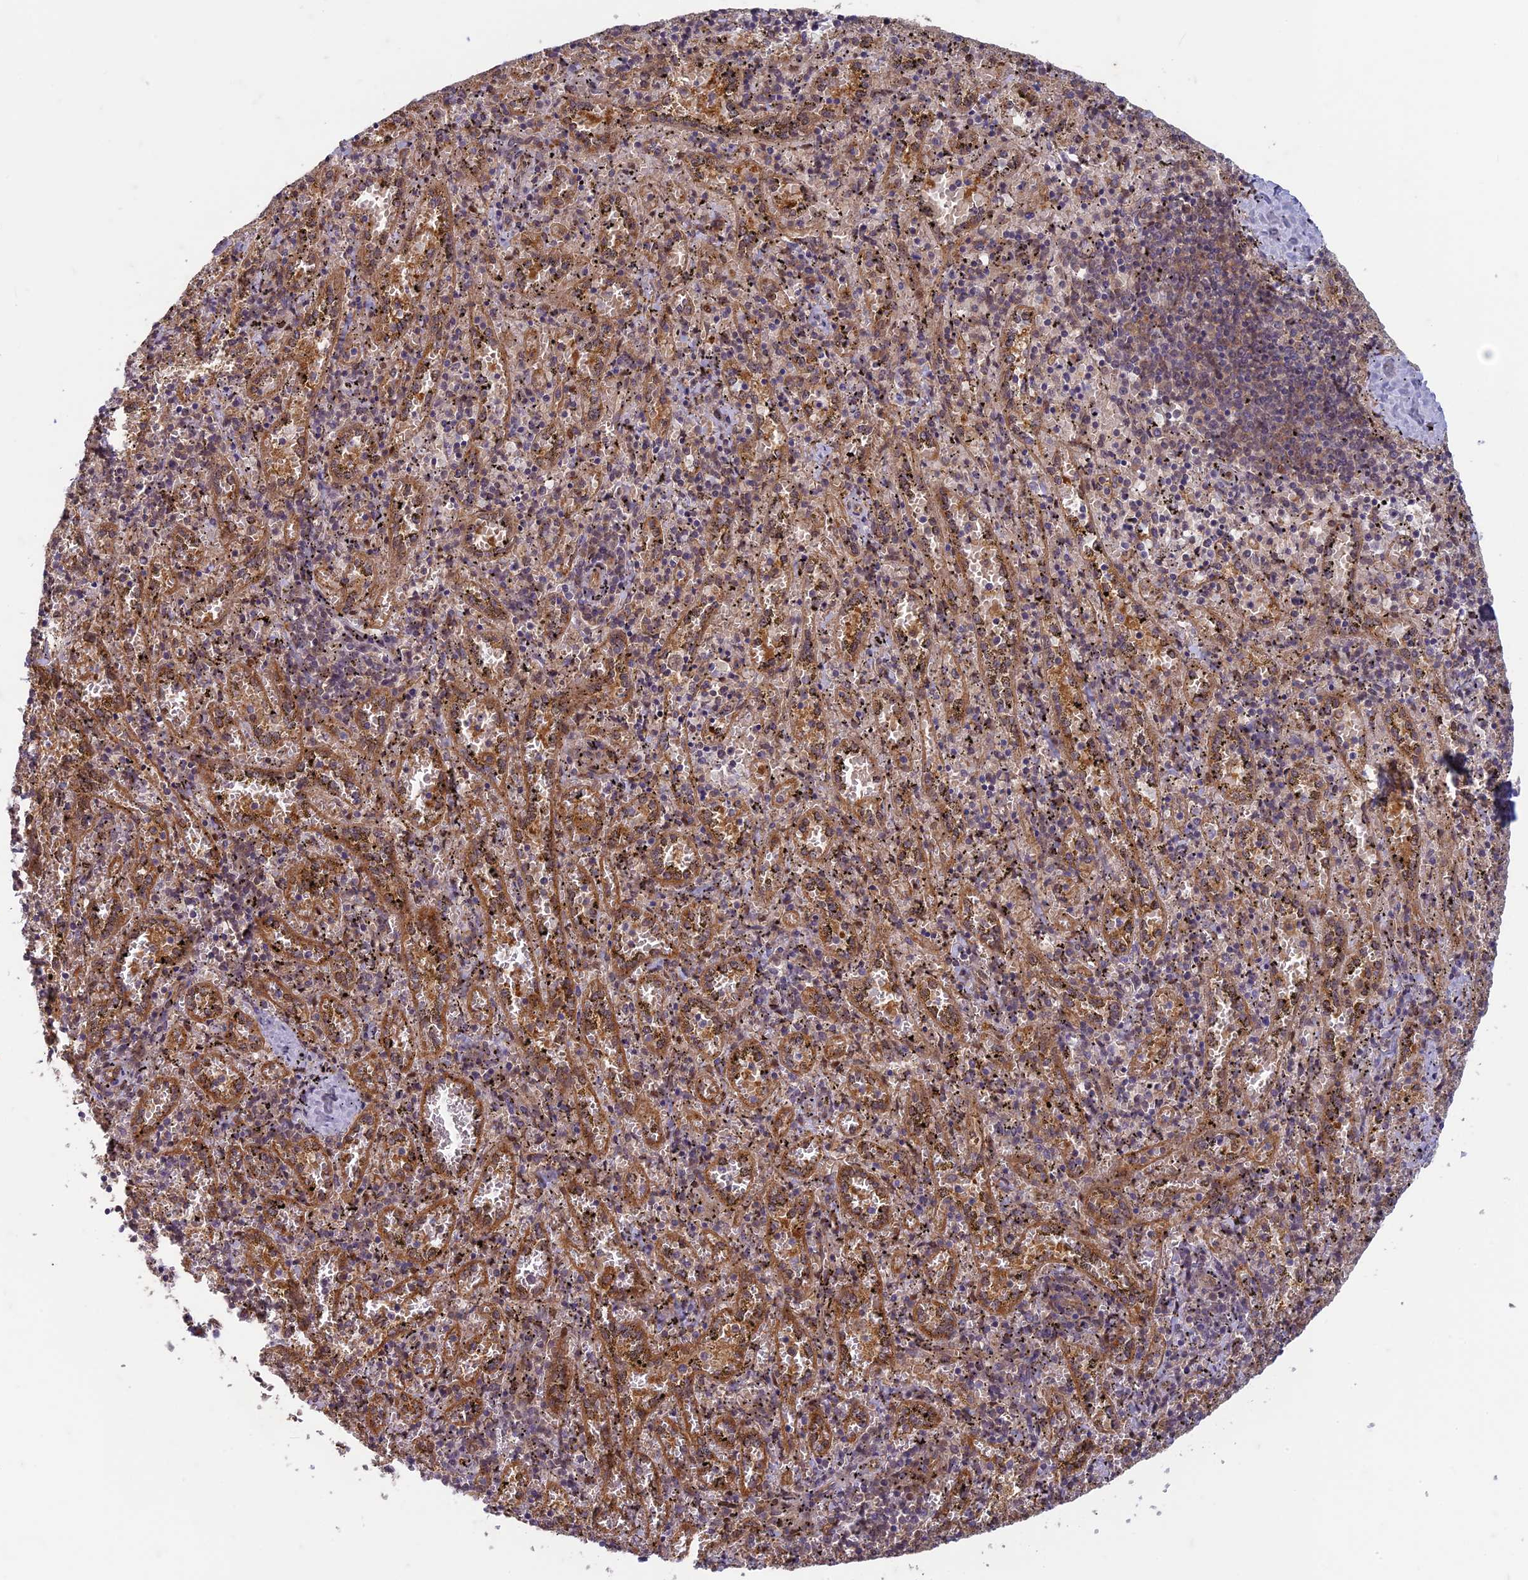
{"staining": {"intensity": "negative", "quantity": "none", "location": "none"}, "tissue": "spleen", "cell_type": "Cells in red pulp", "image_type": "normal", "snomed": [{"axis": "morphology", "description": "Normal tissue, NOS"}, {"axis": "topography", "description": "Spleen"}], "caption": "A histopathology image of spleen stained for a protein exhibits no brown staining in cells in red pulp.", "gene": "TCF25", "patient": {"sex": "male", "age": 11}}